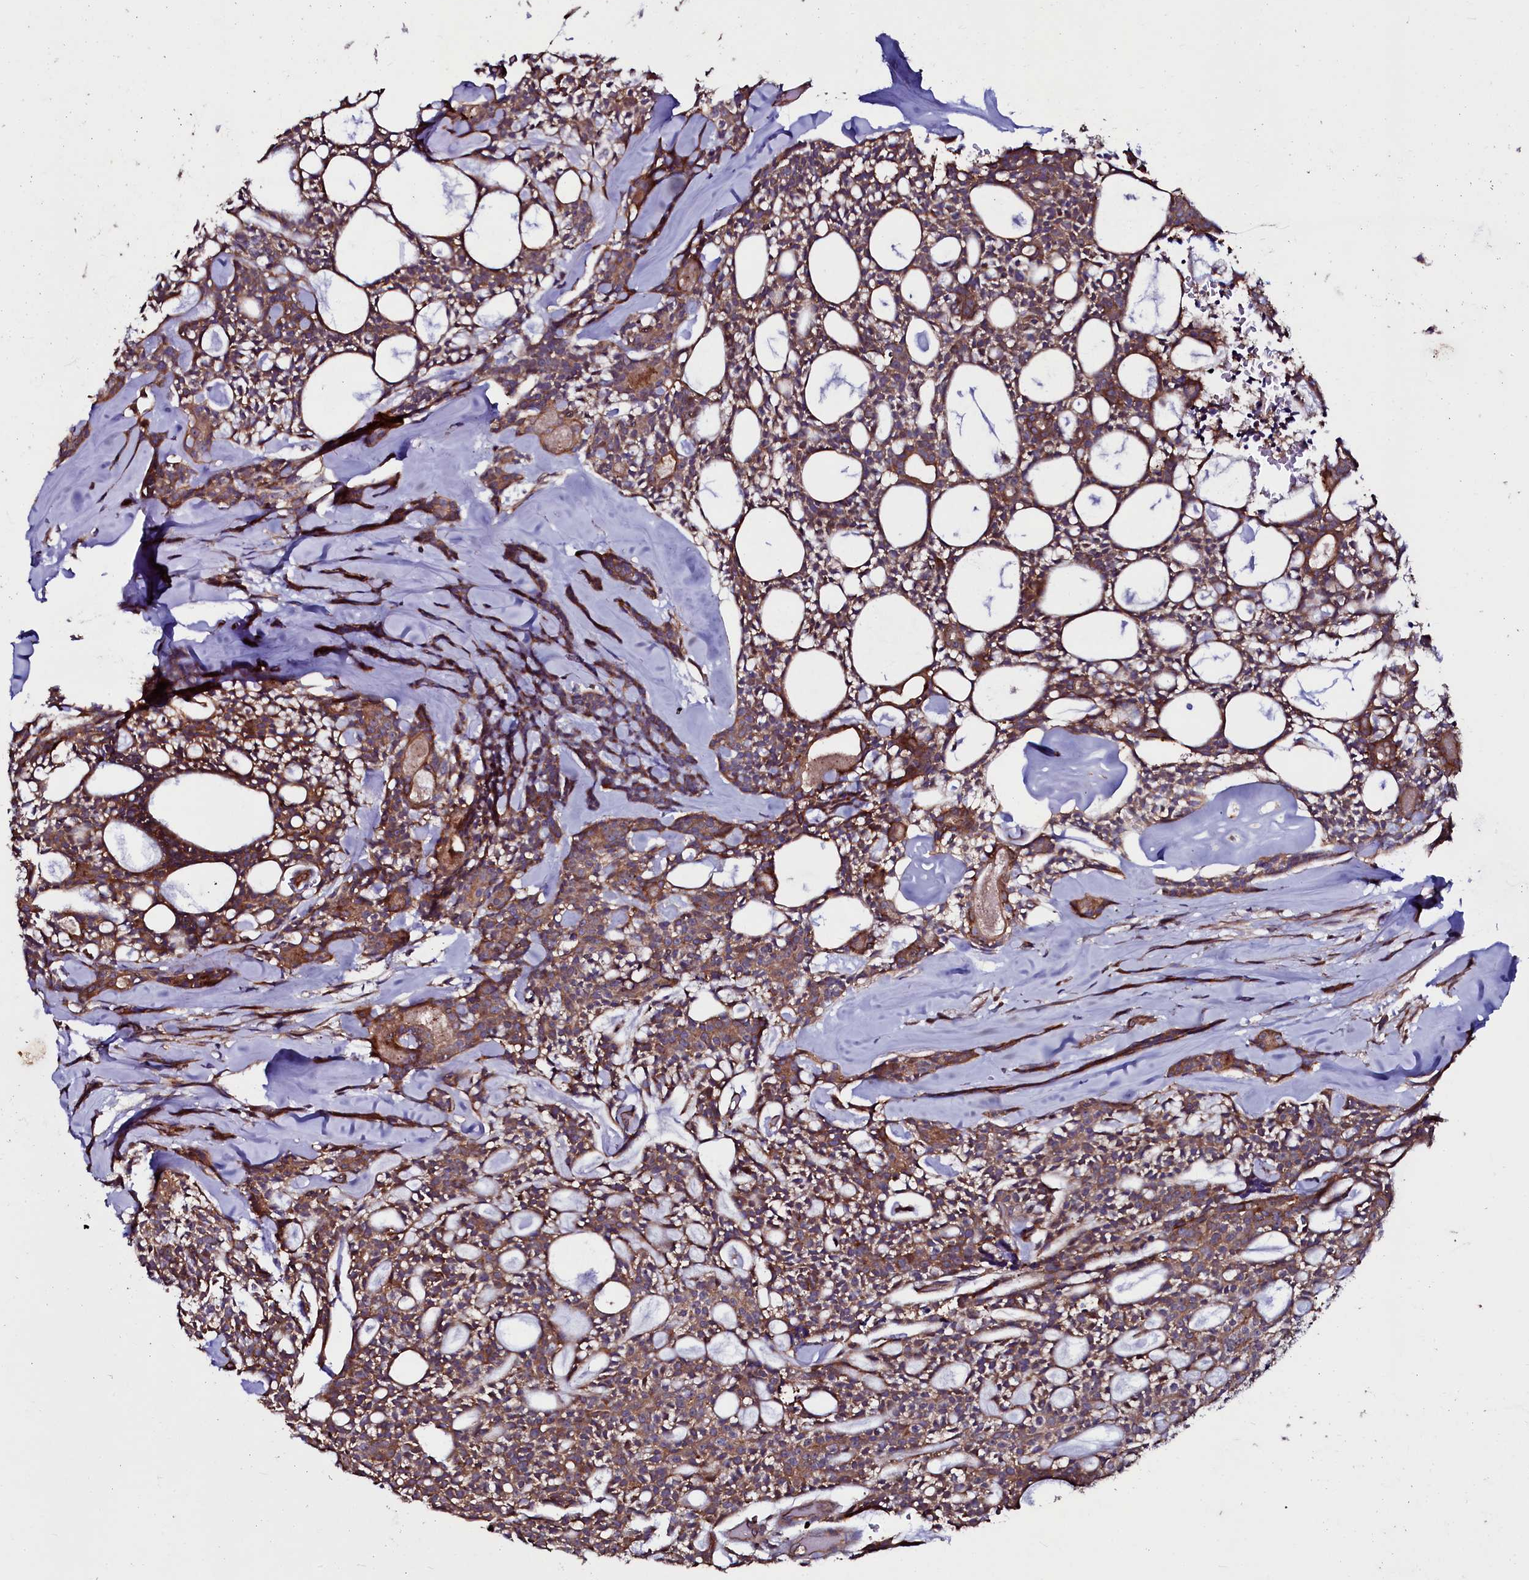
{"staining": {"intensity": "strong", "quantity": ">75%", "location": "cytoplasmic/membranous"}, "tissue": "head and neck cancer", "cell_type": "Tumor cells", "image_type": "cancer", "snomed": [{"axis": "morphology", "description": "Adenocarcinoma, NOS"}, {"axis": "topography", "description": "Salivary gland"}, {"axis": "topography", "description": "Head-Neck"}], "caption": "Protein staining of head and neck adenocarcinoma tissue displays strong cytoplasmic/membranous staining in about >75% of tumor cells.", "gene": "USPL1", "patient": {"sex": "male", "age": 55}}